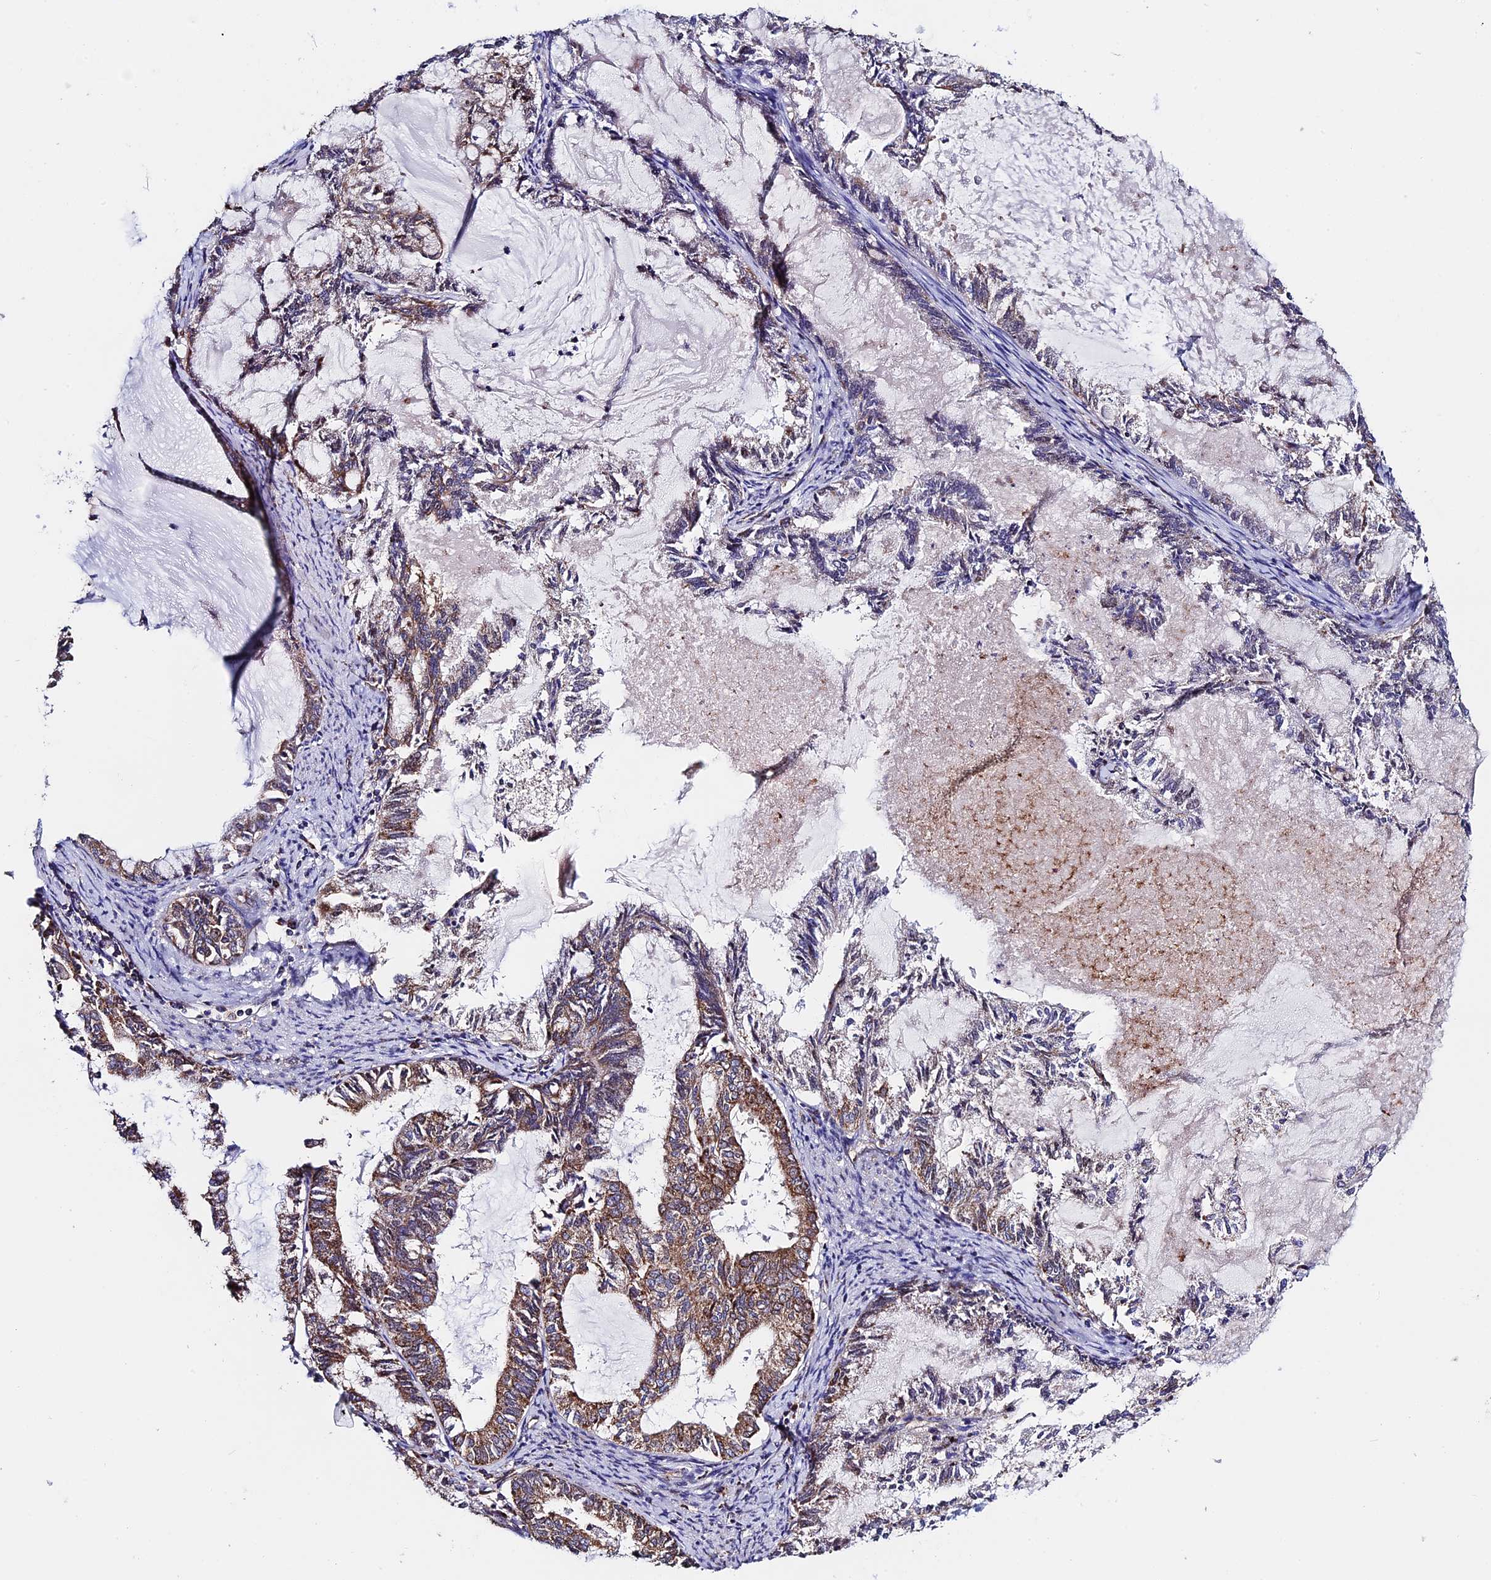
{"staining": {"intensity": "moderate", "quantity": "25%-75%", "location": "cytoplasmic/membranous"}, "tissue": "endometrial cancer", "cell_type": "Tumor cells", "image_type": "cancer", "snomed": [{"axis": "morphology", "description": "Adenocarcinoma, NOS"}, {"axis": "topography", "description": "Endometrium"}], "caption": "Protein expression analysis of endometrial cancer (adenocarcinoma) displays moderate cytoplasmic/membranous positivity in about 25%-75% of tumor cells. Using DAB (brown) and hematoxylin (blue) stains, captured at high magnification using brightfield microscopy.", "gene": "SLC9A5", "patient": {"sex": "female", "age": 86}}